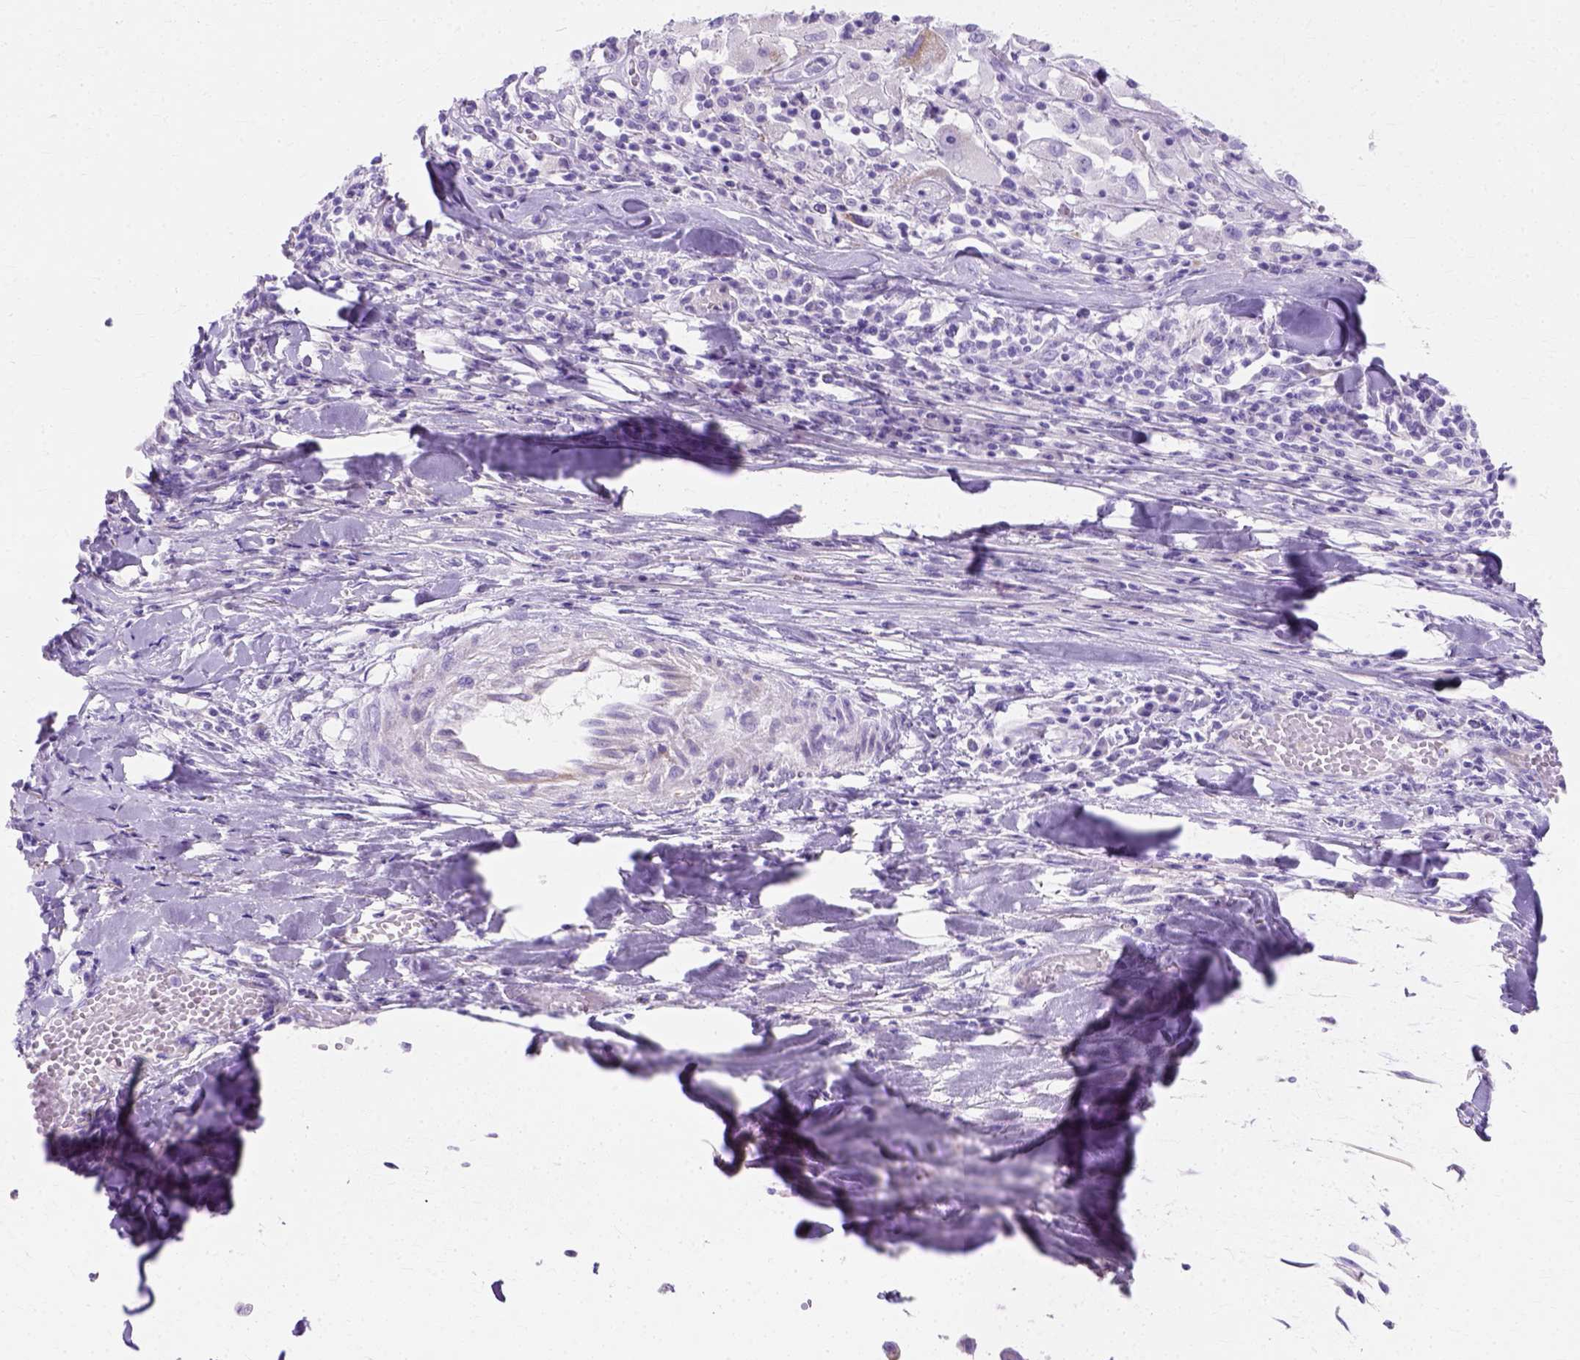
{"staining": {"intensity": "negative", "quantity": "none", "location": "none"}, "tissue": "melanoma", "cell_type": "Tumor cells", "image_type": "cancer", "snomed": [{"axis": "morphology", "description": "Malignant melanoma, Metastatic site"}, {"axis": "topography", "description": "Lymph node"}], "caption": "High magnification brightfield microscopy of malignant melanoma (metastatic site) stained with DAB (brown) and counterstained with hematoxylin (blue): tumor cells show no significant staining.", "gene": "MYH15", "patient": {"sex": "male", "age": 50}}